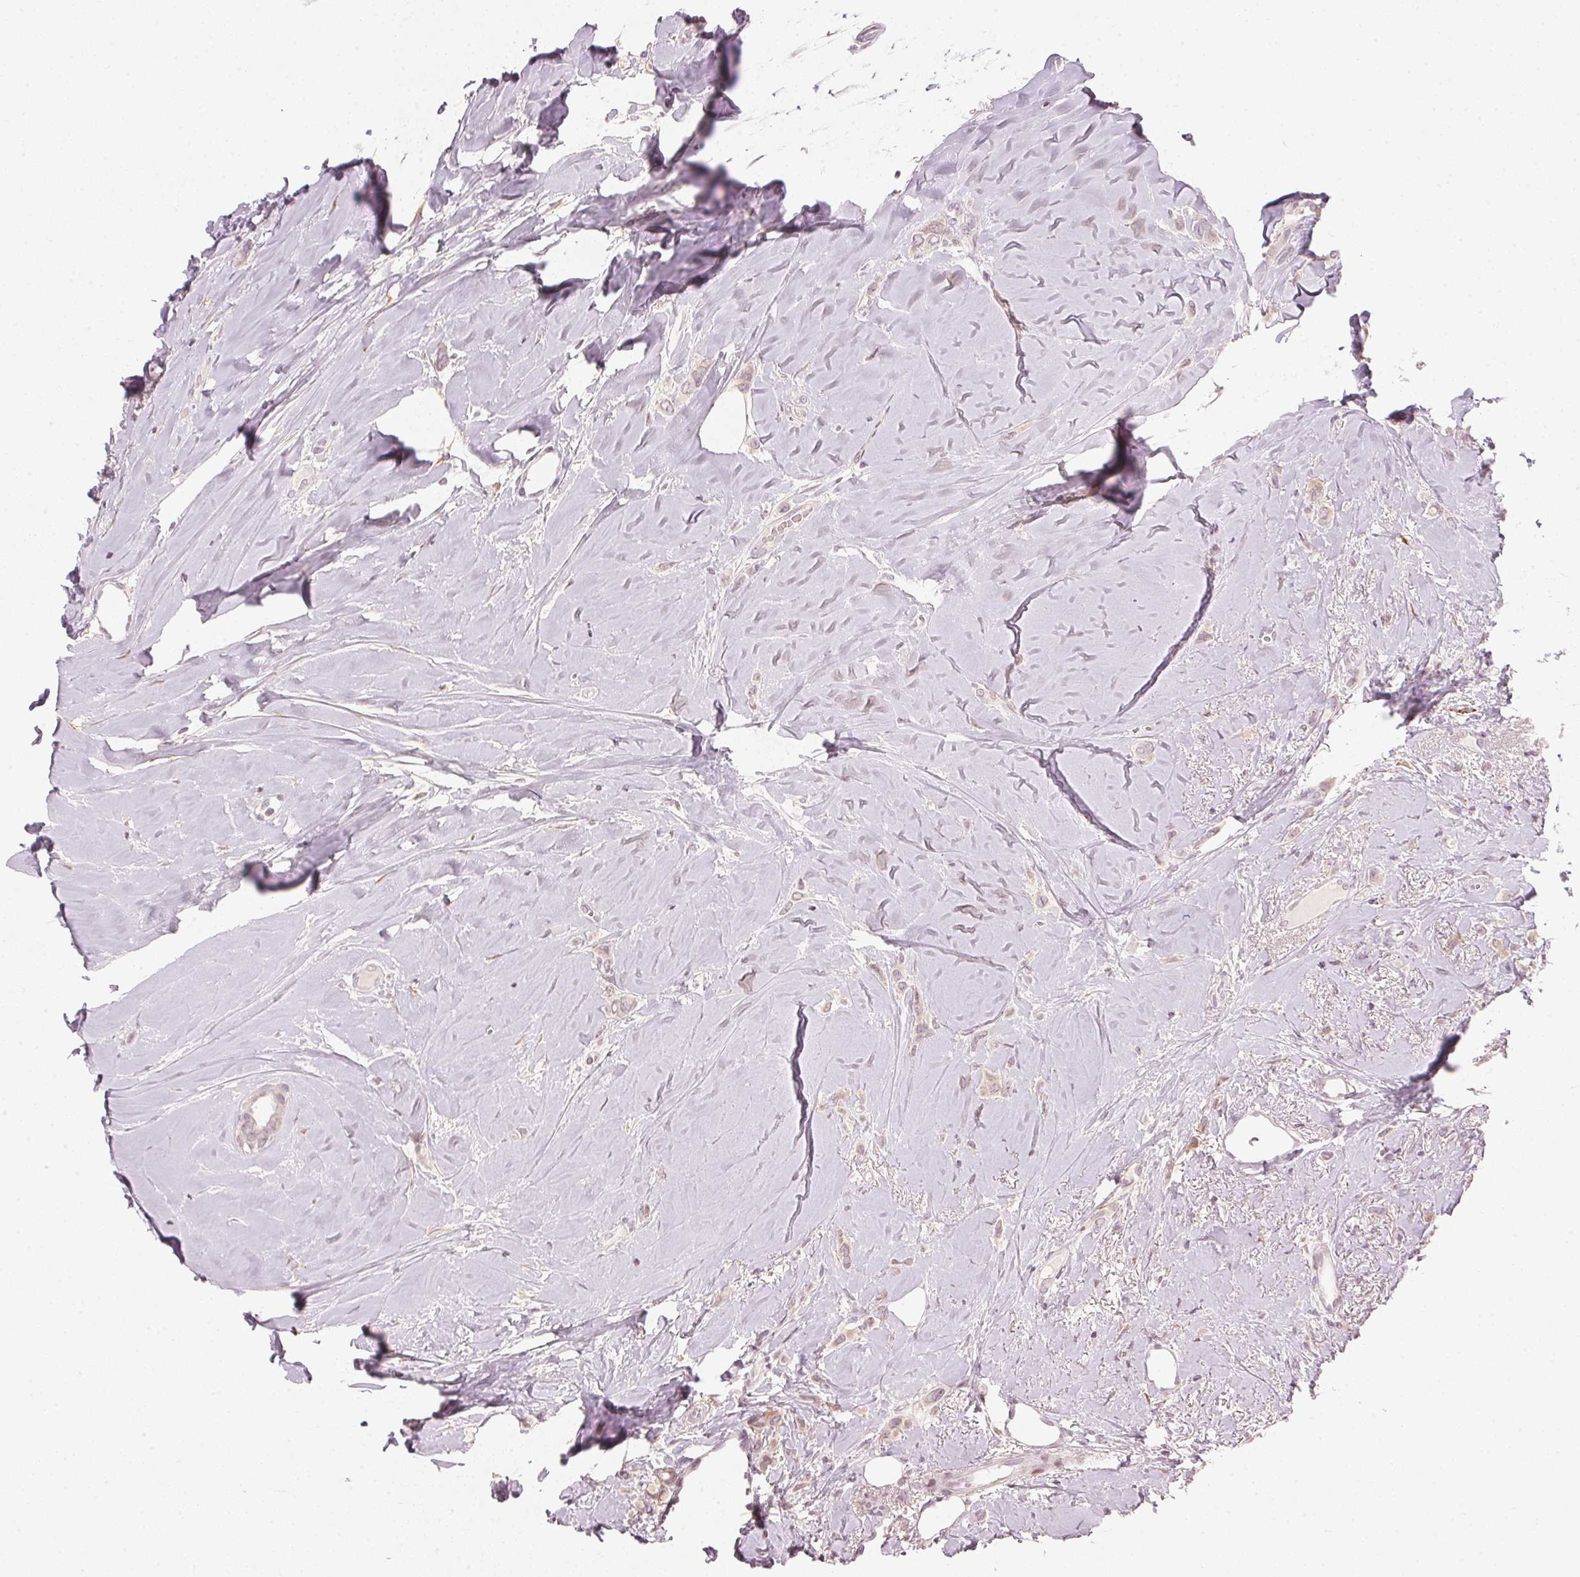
{"staining": {"intensity": "negative", "quantity": "none", "location": "none"}, "tissue": "breast cancer", "cell_type": "Tumor cells", "image_type": "cancer", "snomed": [{"axis": "morphology", "description": "Lobular carcinoma"}, {"axis": "topography", "description": "Breast"}], "caption": "The image exhibits no significant positivity in tumor cells of lobular carcinoma (breast).", "gene": "SFRP4", "patient": {"sex": "female", "age": 66}}